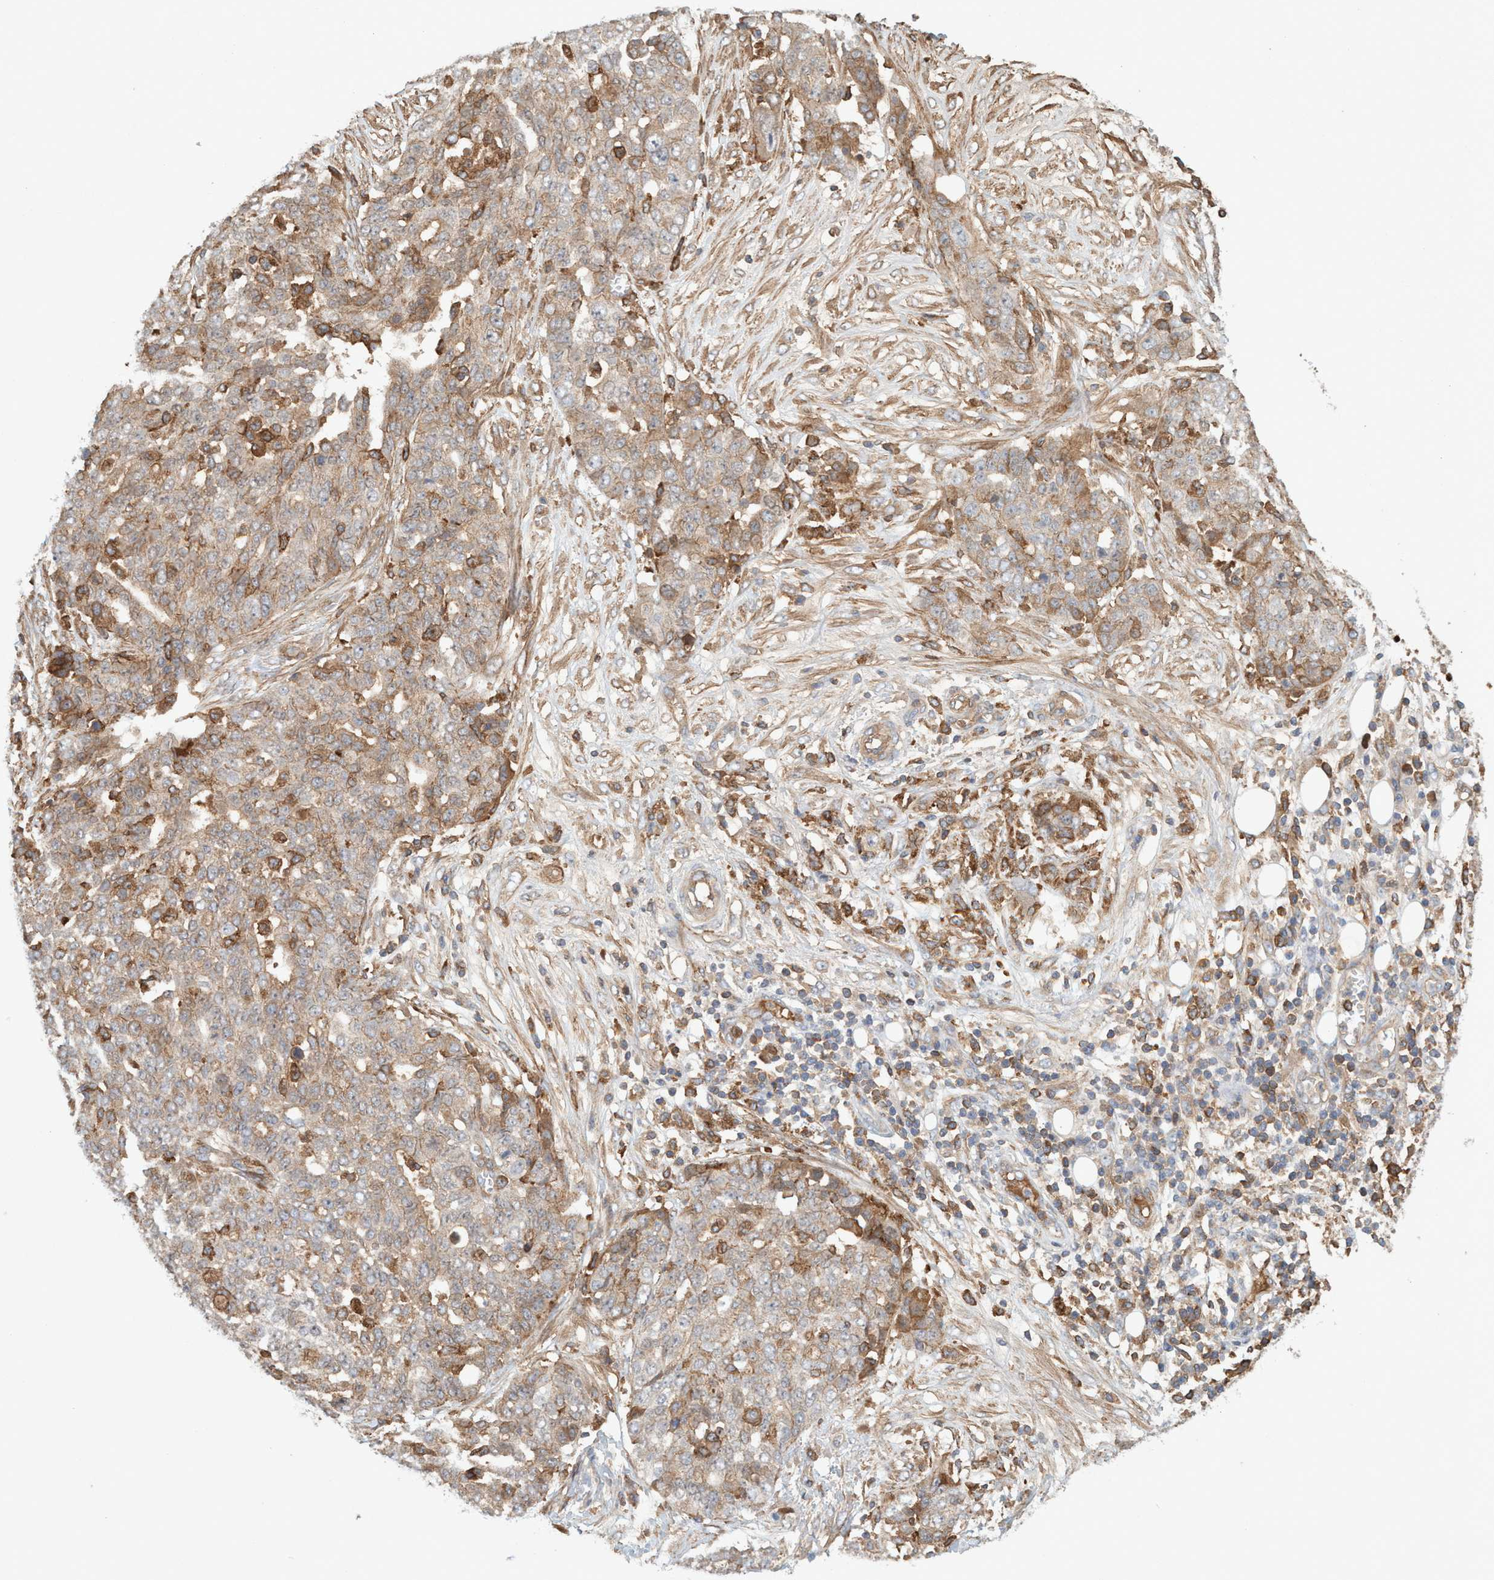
{"staining": {"intensity": "weak", "quantity": ">75%", "location": "cytoplasmic/membranous"}, "tissue": "ovarian cancer", "cell_type": "Tumor cells", "image_type": "cancer", "snomed": [{"axis": "morphology", "description": "Cystadenocarcinoma, serous, NOS"}, {"axis": "topography", "description": "Soft tissue"}, {"axis": "topography", "description": "Ovary"}], "caption": "Immunohistochemistry micrograph of human ovarian cancer (serous cystadenocarcinoma) stained for a protein (brown), which exhibits low levels of weak cytoplasmic/membranous expression in approximately >75% of tumor cells.", "gene": "SPECC1", "patient": {"sex": "female", "age": 57}}